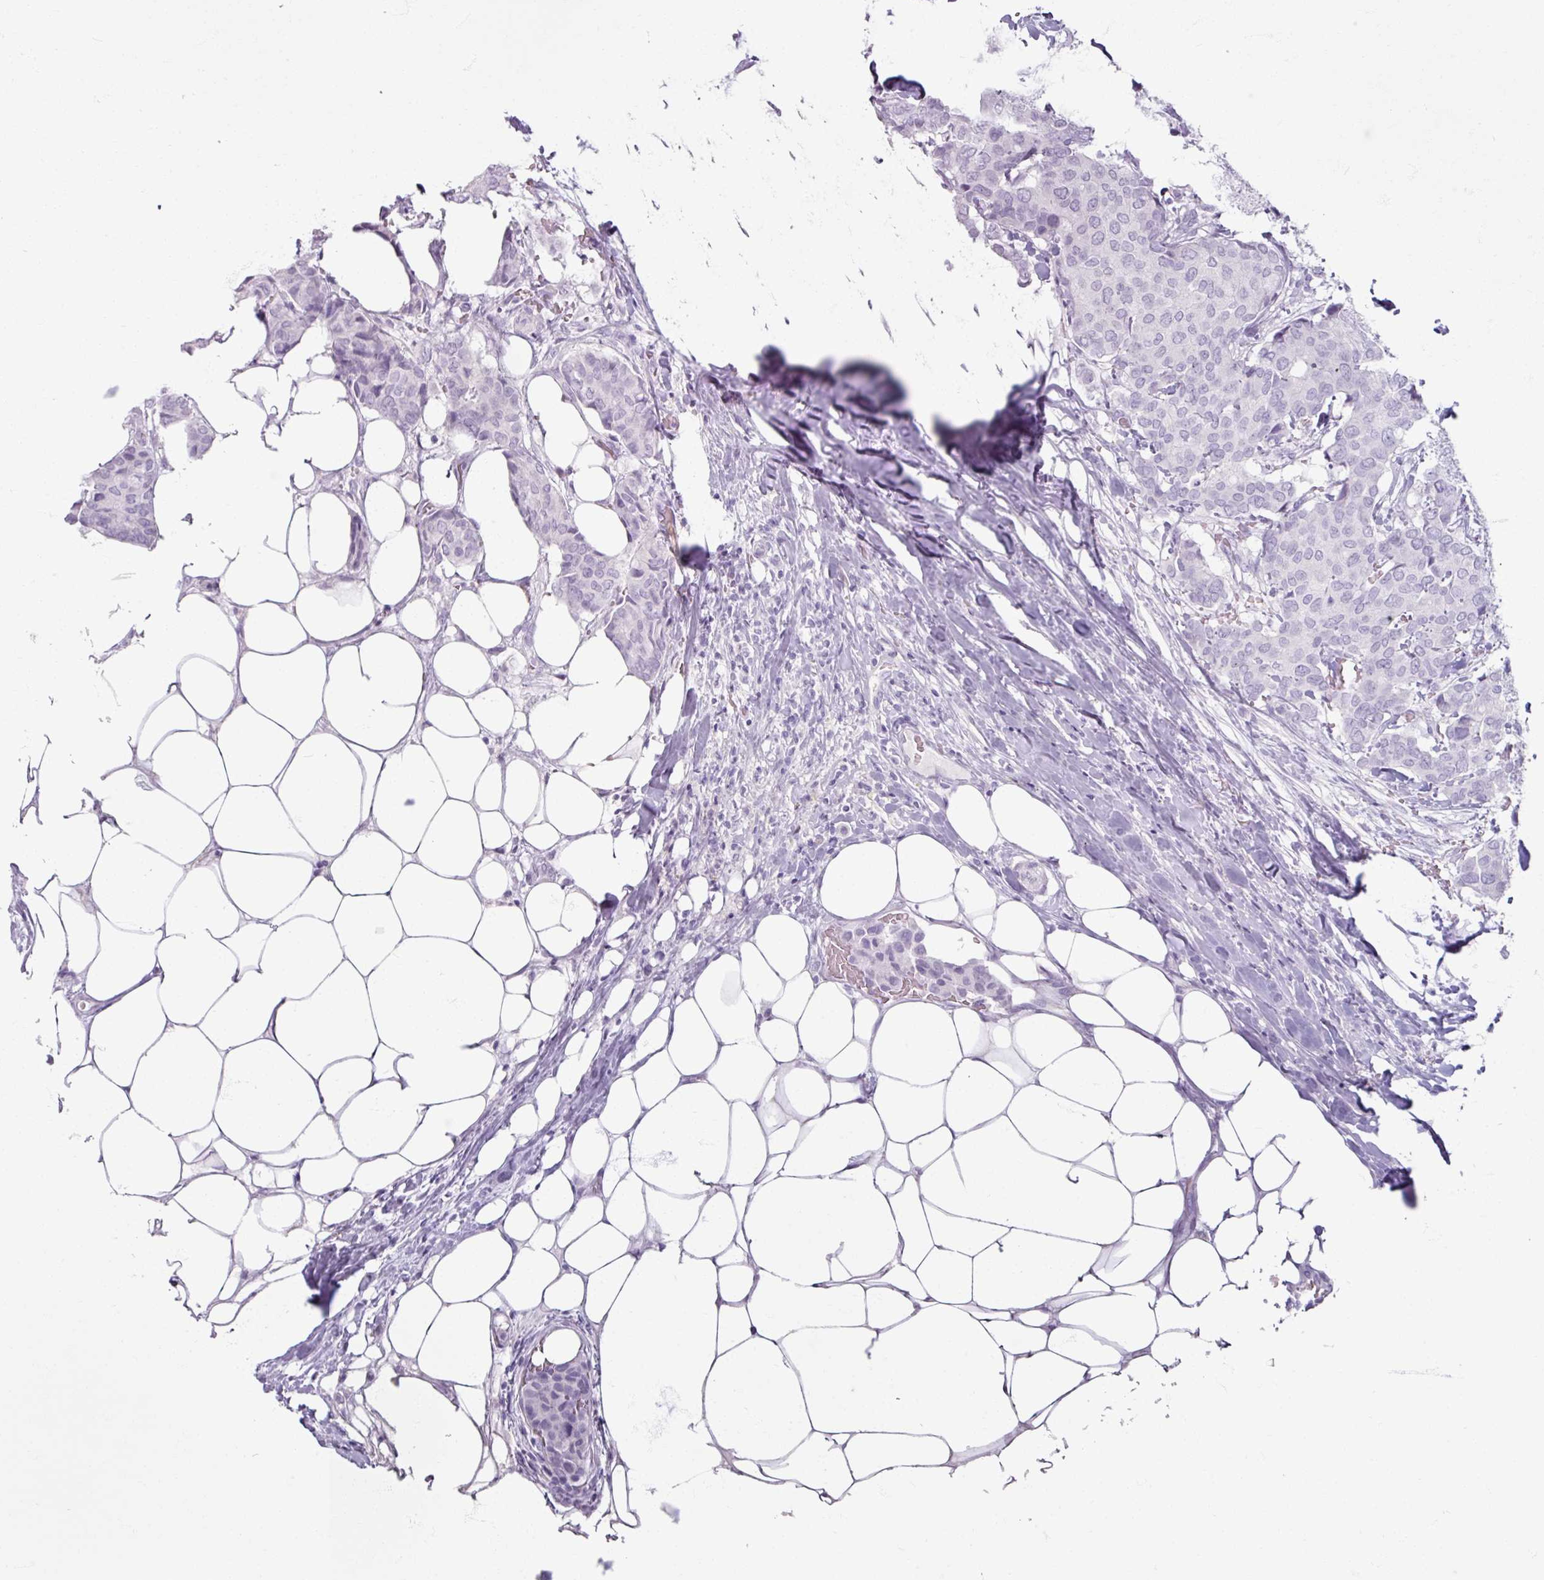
{"staining": {"intensity": "negative", "quantity": "none", "location": "none"}, "tissue": "breast cancer", "cell_type": "Tumor cells", "image_type": "cancer", "snomed": [{"axis": "morphology", "description": "Duct carcinoma"}, {"axis": "topography", "description": "Breast"}], "caption": "Human breast cancer stained for a protein using immunohistochemistry demonstrates no staining in tumor cells.", "gene": "ARG1", "patient": {"sex": "female", "age": 75}}